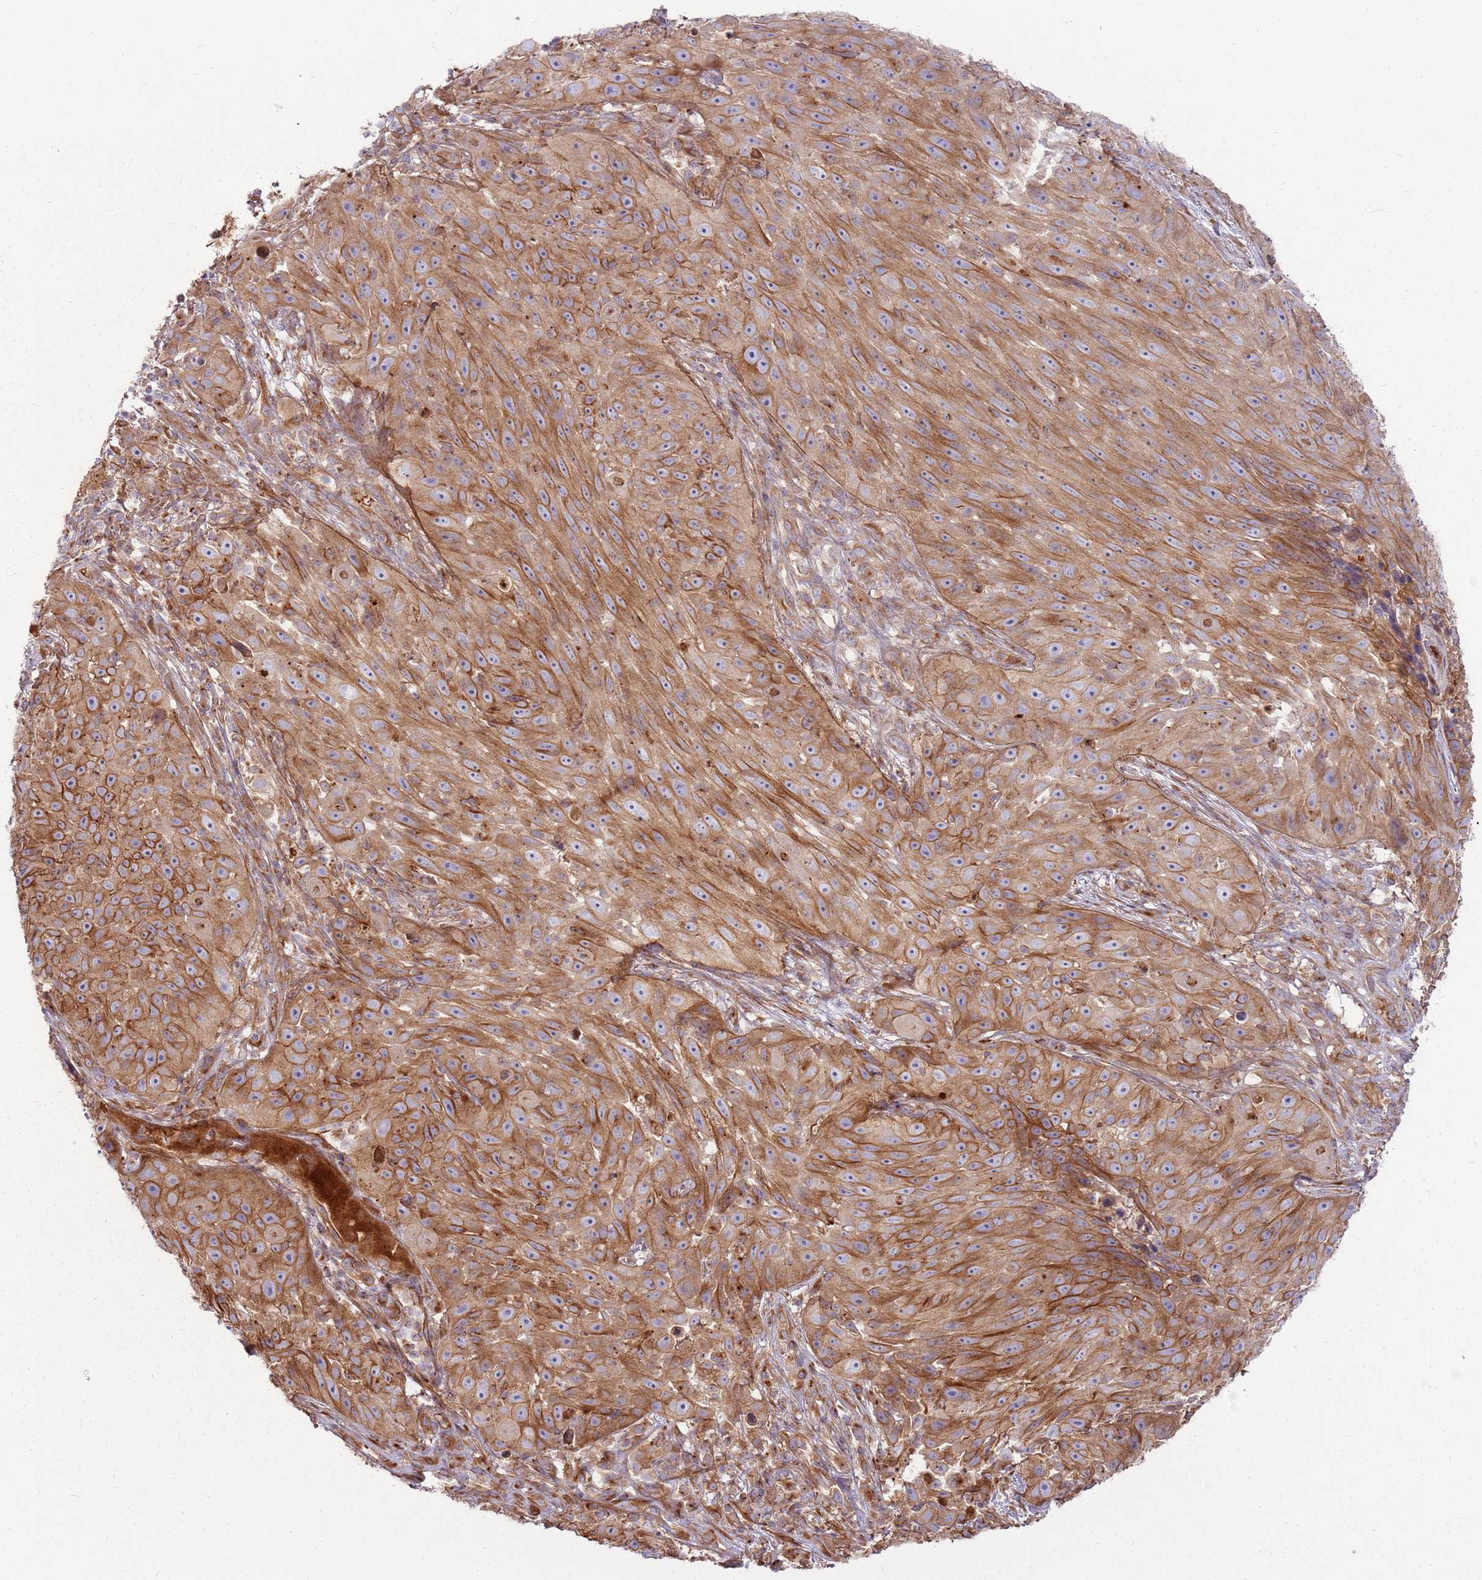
{"staining": {"intensity": "moderate", "quantity": ">75%", "location": "cytoplasmic/membranous"}, "tissue": "skin cancer", "cell_type": "Tumor cells", "image_type": "cancer", "snomed": [{"axis": "morphology", "description": "Squamous cell carcinoma, NOS"}, {"axis": "topography", "description": "Skin"}], "caption": "Tumor cells exhibit medium levels of moderate cytoplasmic/membranous staining in approximately >75% of cells in skin cancer. (IHC, brightfield microscopy, high magnification).", "gene": "EMC1", "patient": {"sex": "female", "age": 87}}